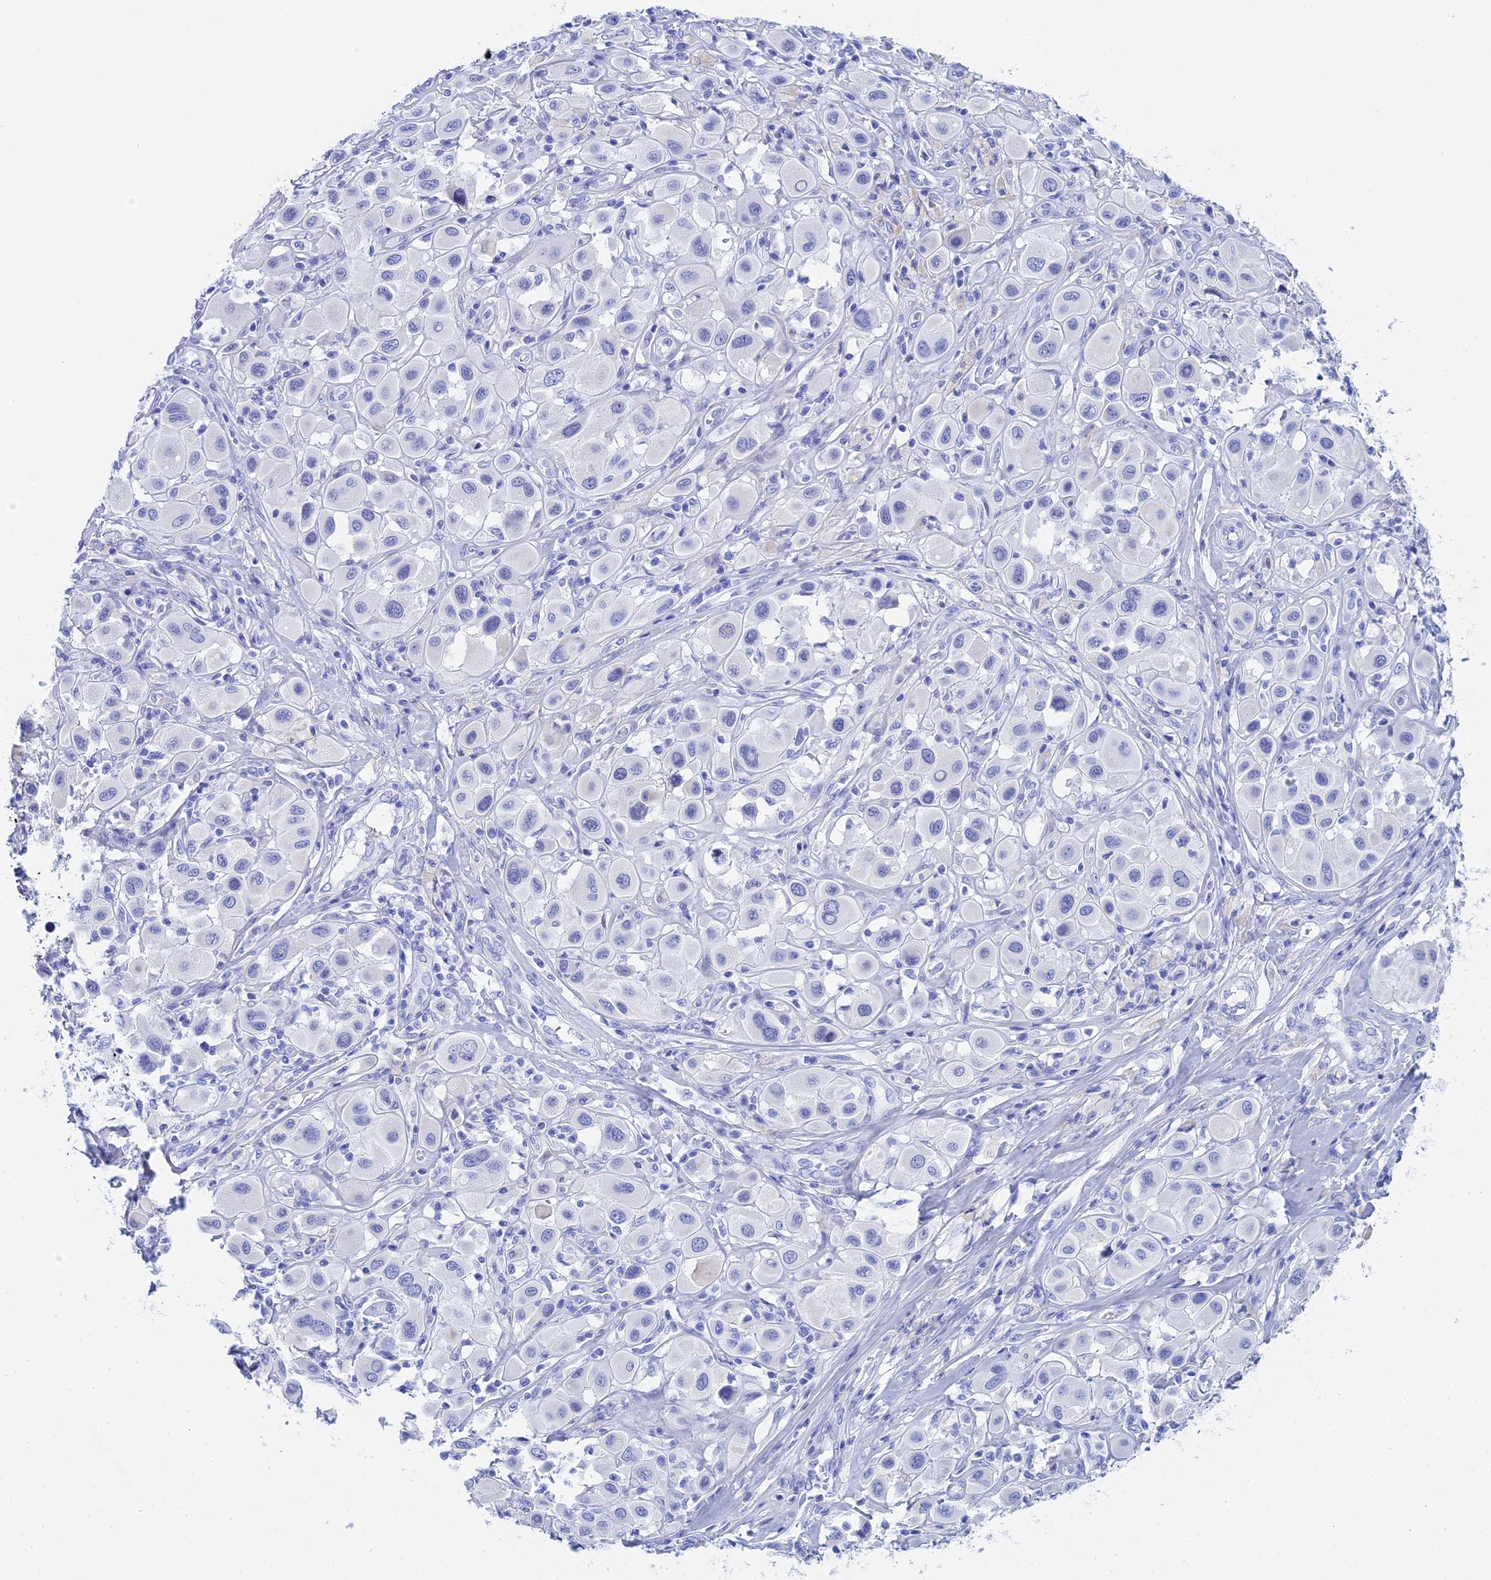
{"staining": {"intensity": "negative", "quantity": "none", "location": "none"}, "tissue": "melanoma", "cell_type": "Tumor cells", "image_type": "cancer", "snomed": [{"axis": "morphology", "description": "Malignant melanoma, Metastatic site"}, {"axis": "topography", "description": "Skin"}], "caption": "Immunohistochemistry image of human malignant melanoma (metastatic site) stained for a protein (brown), which exhibits no expression in tumor cells.", "gene": "TEX101", "patient": {"sex": "male", "age": 41}}